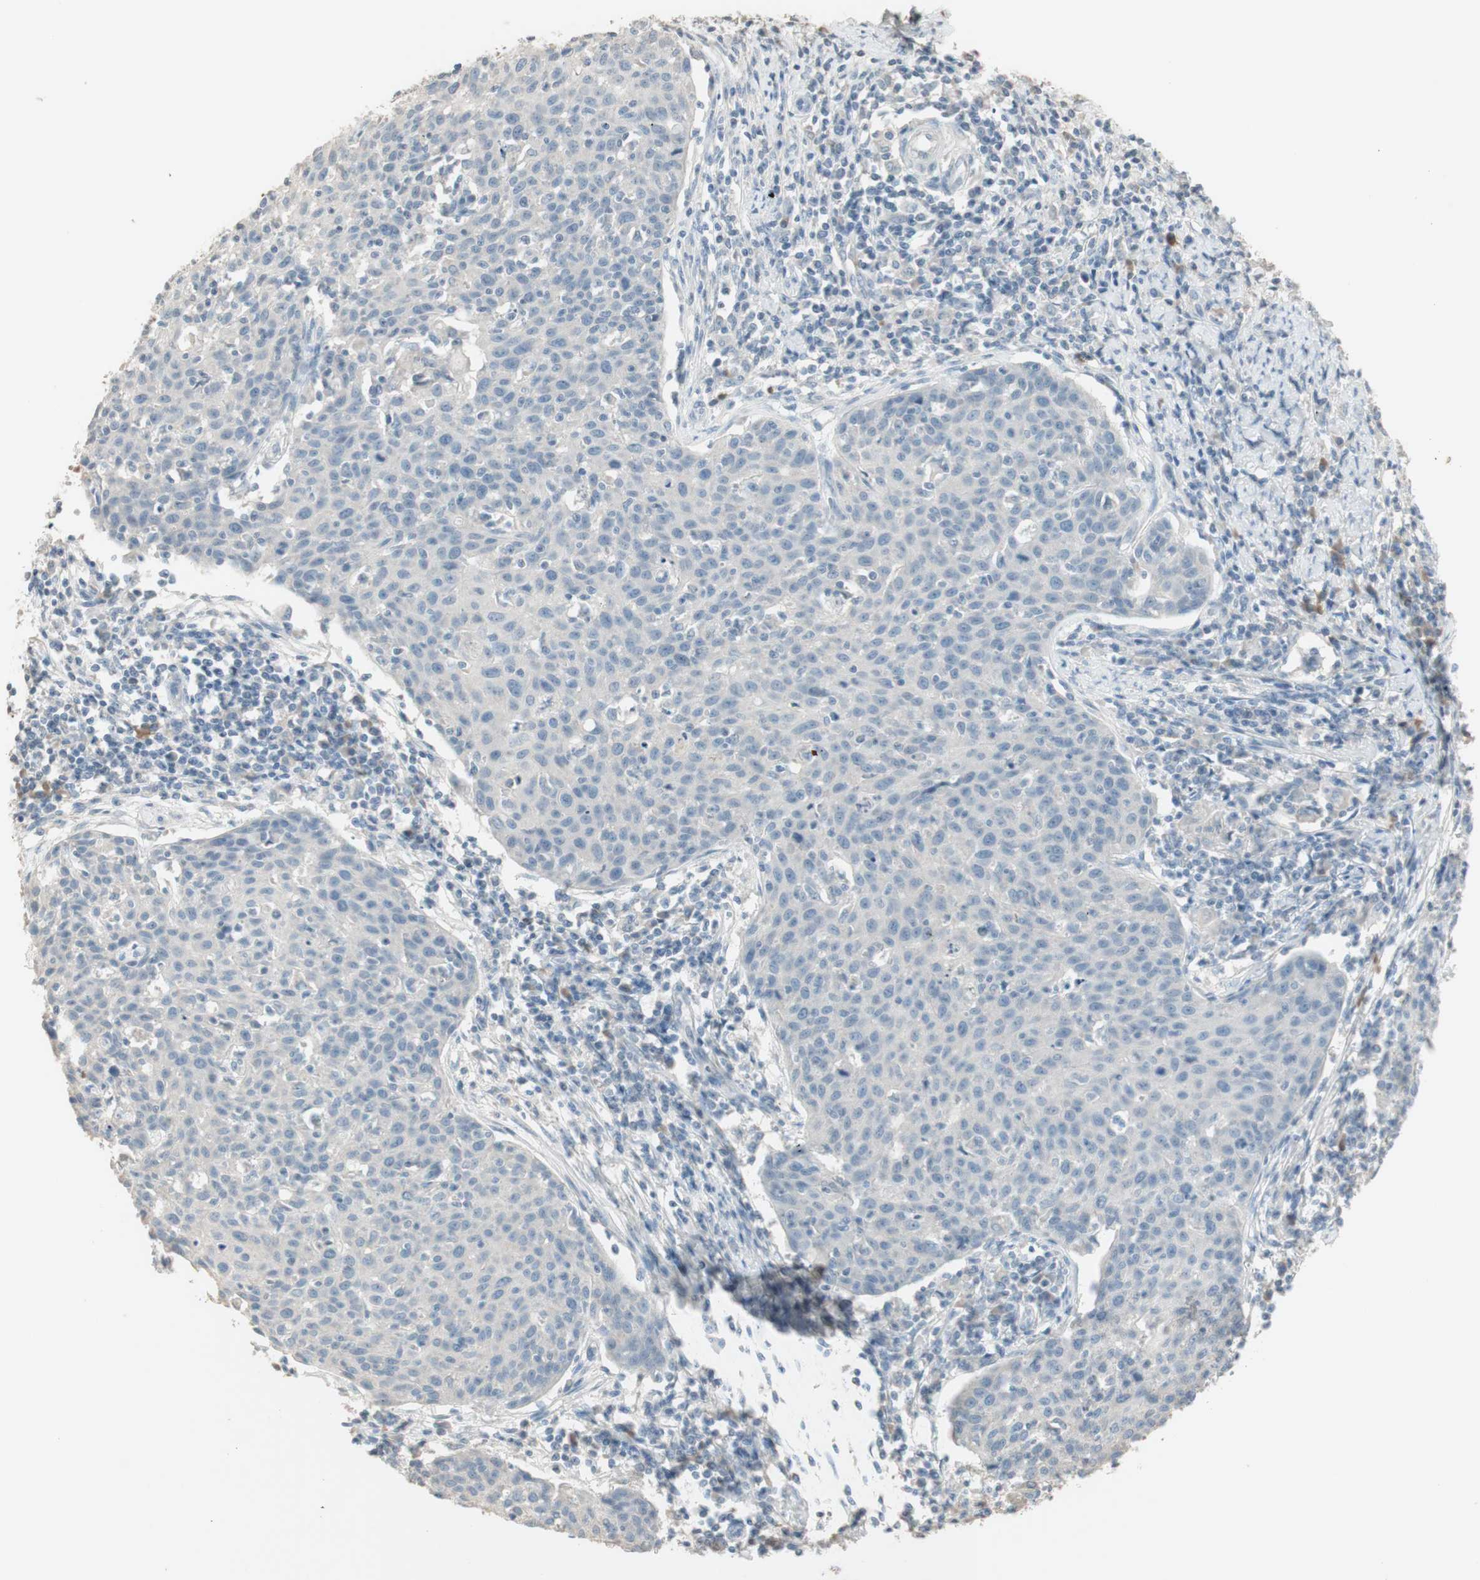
{"staining": {"intensity": "negative", "quantity": "none", "location": "none"}, "tissue": "cervical cancer", "cell_type": "Tumor cells", "image_type": "cancer", "snomed": [{"axis": "morphology", "description": "Squamous cell carcinoma, NOS"}, {"axis": "topography", "description": "Cervix"}], "caption": "Cervical cancer (squamous cell carcinoma) was stained to show a protein in brown. There is no significant staining in tumor cells.", "gene": "IFNG", "patient": {"sex": "female", "age": 38}}